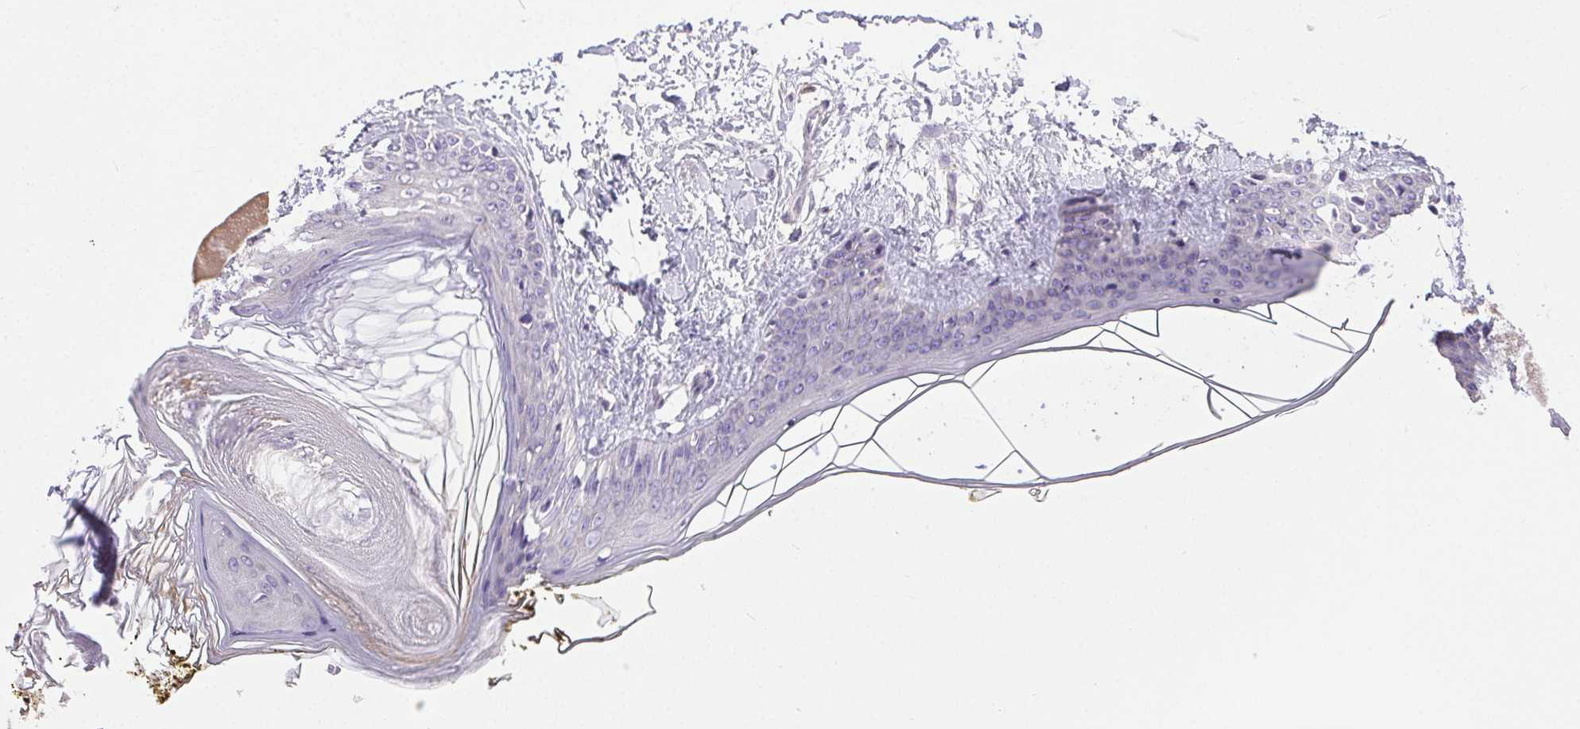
{"staining": {"intensity": "negative", "quantity": "none", "location": "none"}, "tissue": "skin", "cell_type": "Fibroblasts", "image_type": "normal", "snomed": [{"axis": "morphology", "description": "Normal tissue, NOS"}, {"axis": "topography", "description": "Skin"}], "caption": "A photomicrograph of skin stained for a protein shows no brown staining in fibroblasts. (DAB immunohistochemistry (IHC) with hematoxylin counter stain).", "gene": "SYCE2", "patient": {"sex": "female", "age": 34}}